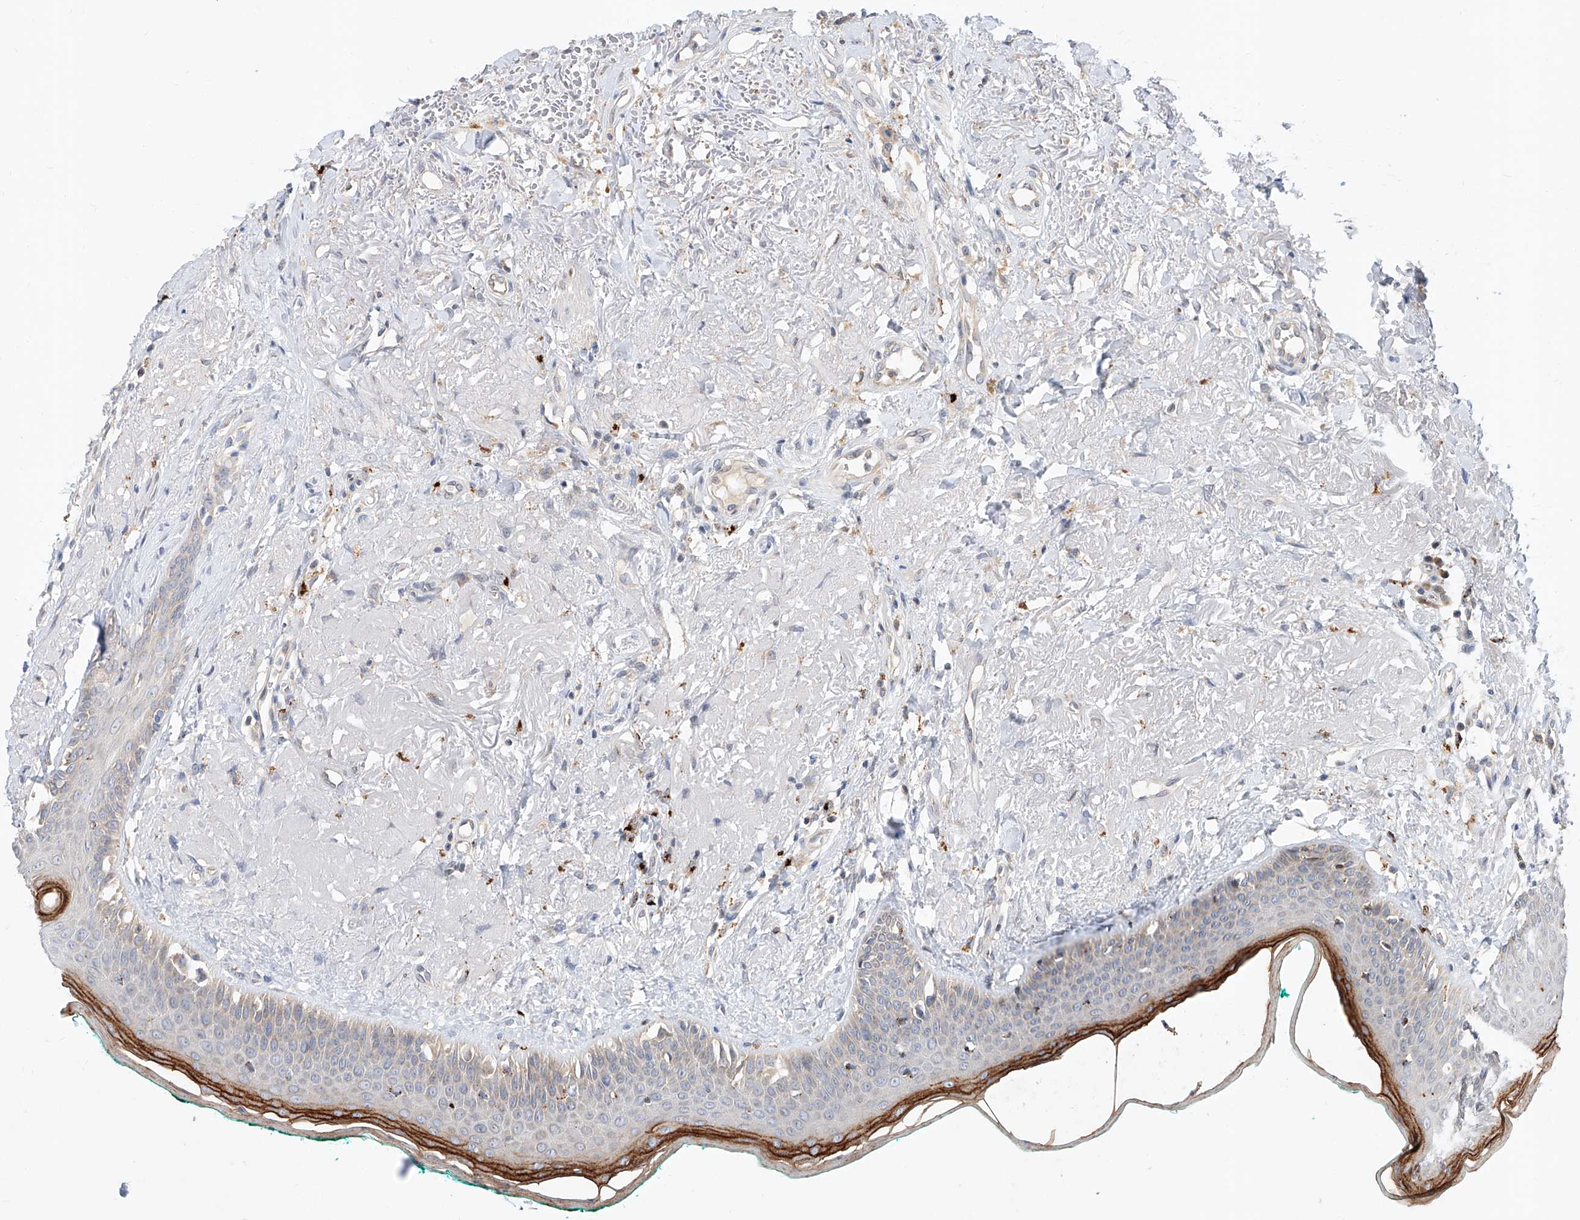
{"staining": {"intensity": "moderate", "quantity": "25%-75%", "location": "cytoplasmic/membranous"}, "tissue": "oral mucosa", "cell_type": "Squamous epithelial cells", "image_type": "normal", "snomed": [{"axis": "morphology", "description": "Normal tissue, NOS"}, {"axis": "topography", "description": "Oral tissue"}], "caption": "Squamous epithelial cells exhibit moderate cytoplasmic/membranous staining in approximately 25%-75% of cells in benign oral mucosa.", "gene": "DIRAS3", "patient": {"sex": "female", "age": 70}}